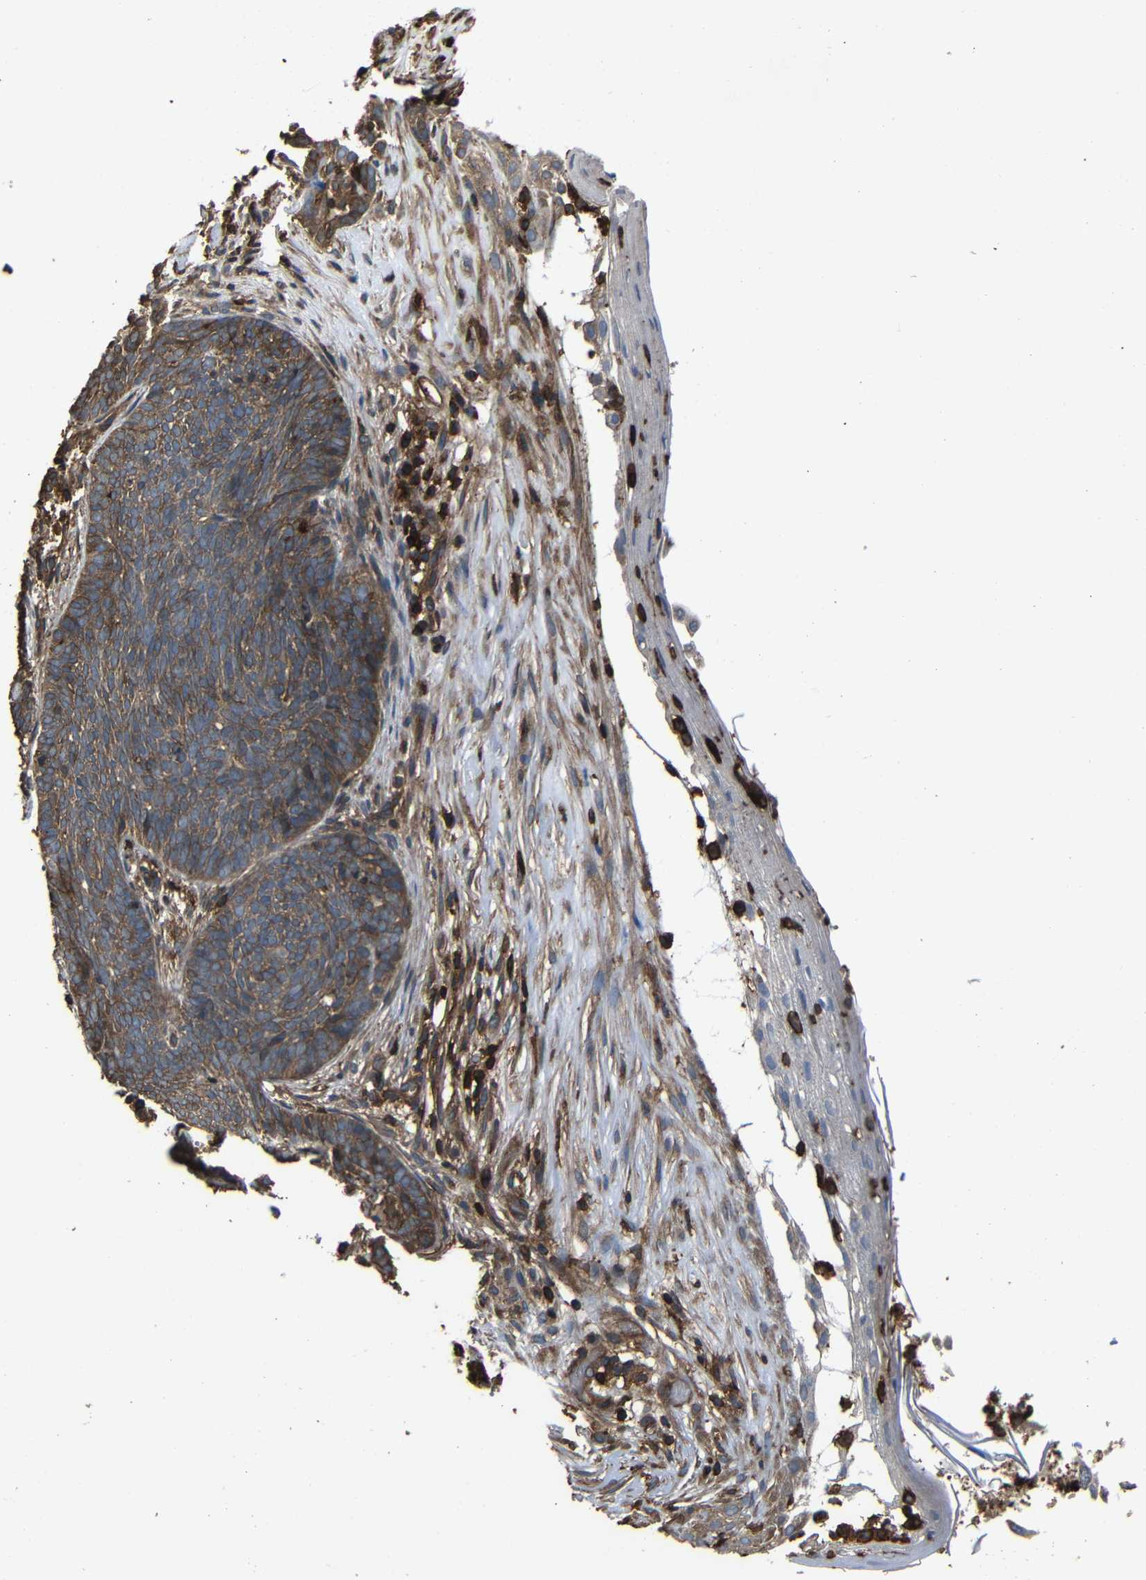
{"staining": {"intensity": "moderate", "quantity": ">75%", "location": "cytoplasmic/membranous"}, "tissue": "skin cancer", "cell_type": "Tumor cells", "image_type": "cancer", "snomed": [{"axis": "morphology", "description": "Basal cell carcinoma"}, {"axis": "topography", "description": "Skin"}], "caption": "A photomicrograph of human skin cancer stained for a protein exhibits moderate cytoplasmic/membranous brown staining in tumor cells.", "gene": "ADGRE5", "patient": {"sex": "female", "age": 70}}